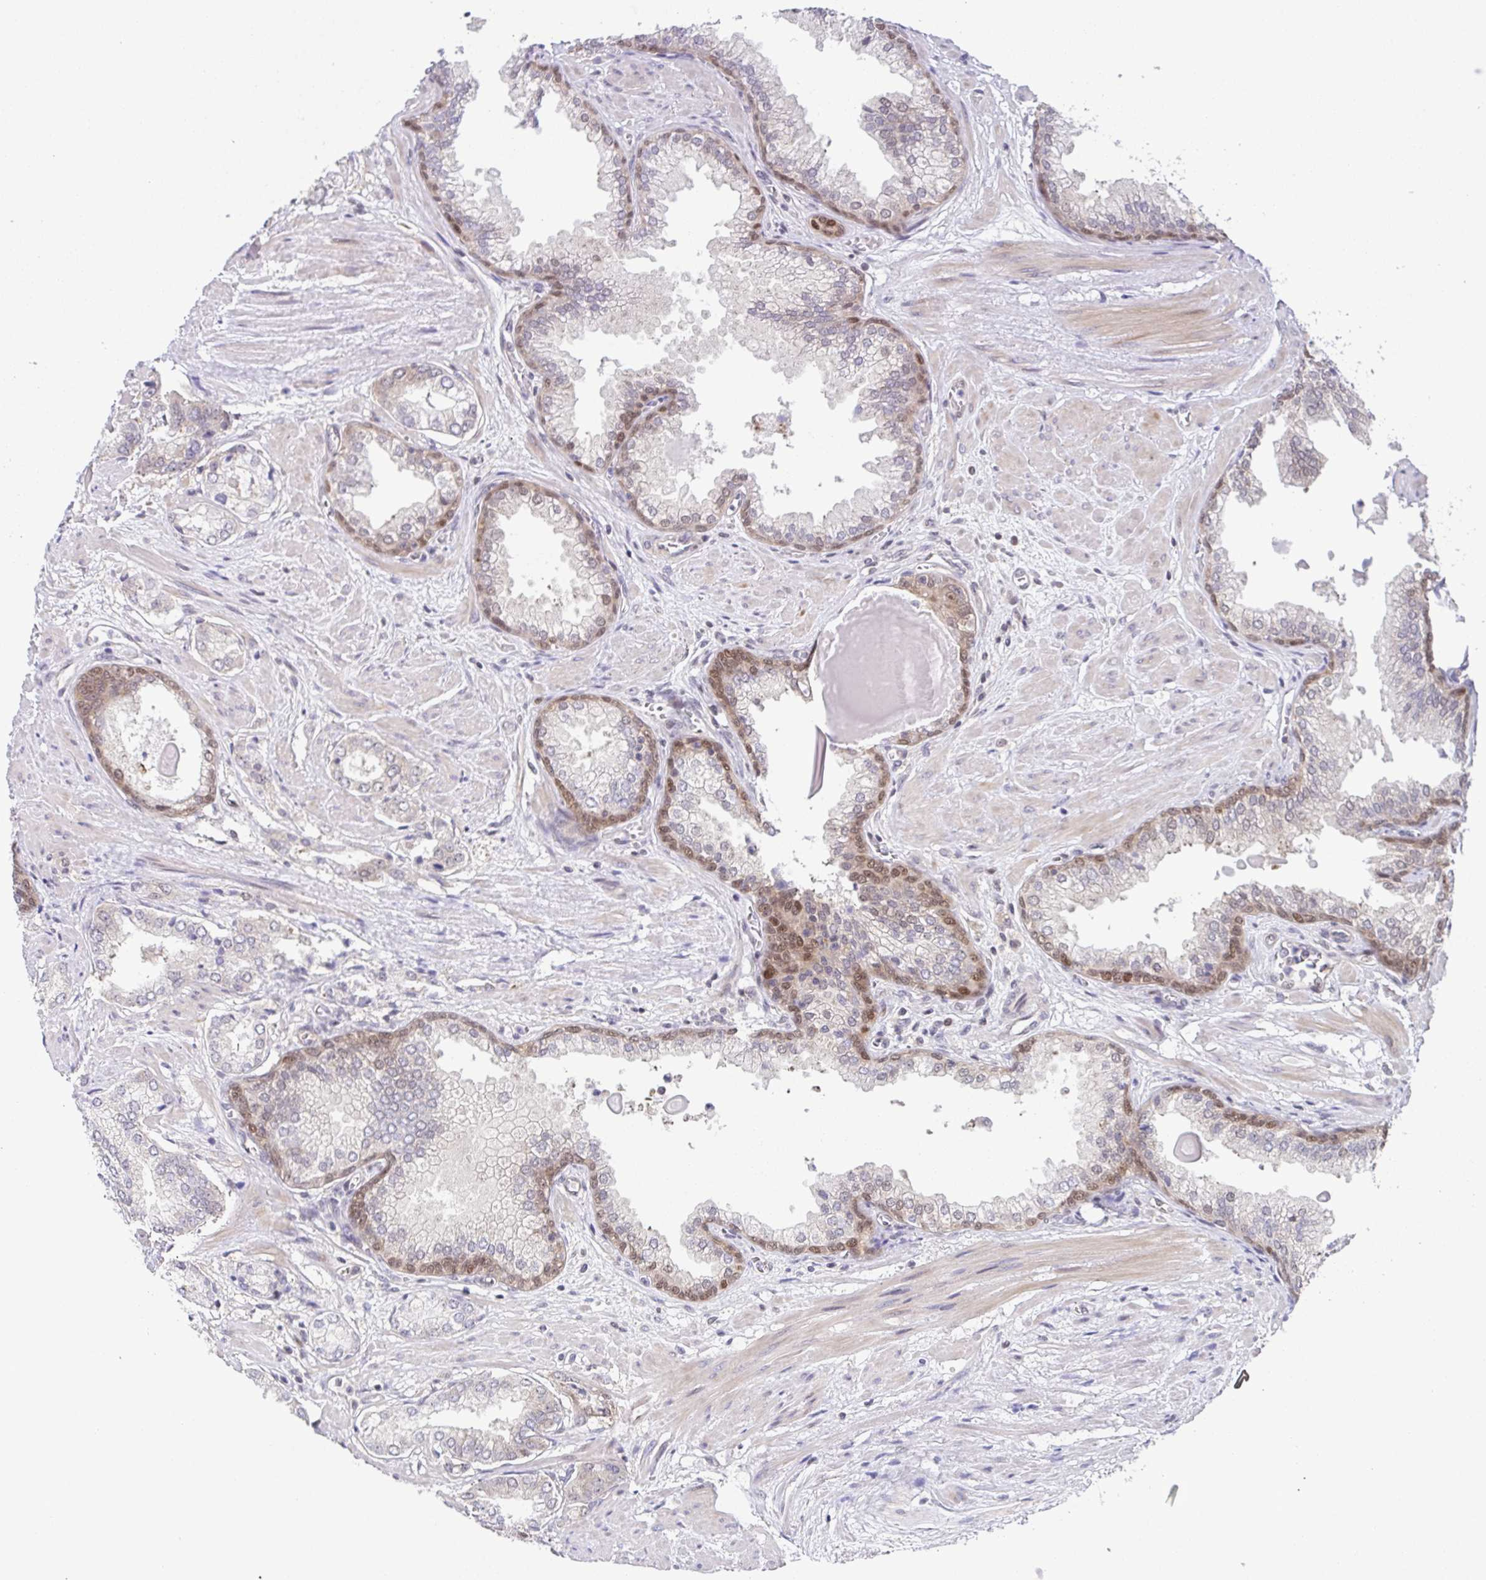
{"staining": {"intensity": "negative", "quantity": "none", "location": "none"}, "tissue": "prostate cancer", "cell_type": "Tumor cells", "image_type": "cancer", "snomed": [{"axis": "morphology", "description": "Adenocarcinoma, Low grade"}, {"axis": "topography", "description": "Prostate"}], "caption": "Immunohistochemical staining of prostate cancer demonstrates no significant expression in tumor cells. Brightfield microscopy of immunohistochemistry (IHC) stained with DAB (3,3'-diaminobenzidine) (brown) and hematoxylin (blue), captured at high magnification.", "gene": "DNAJB1", "patient": {"sex": "male", "age": 64}}